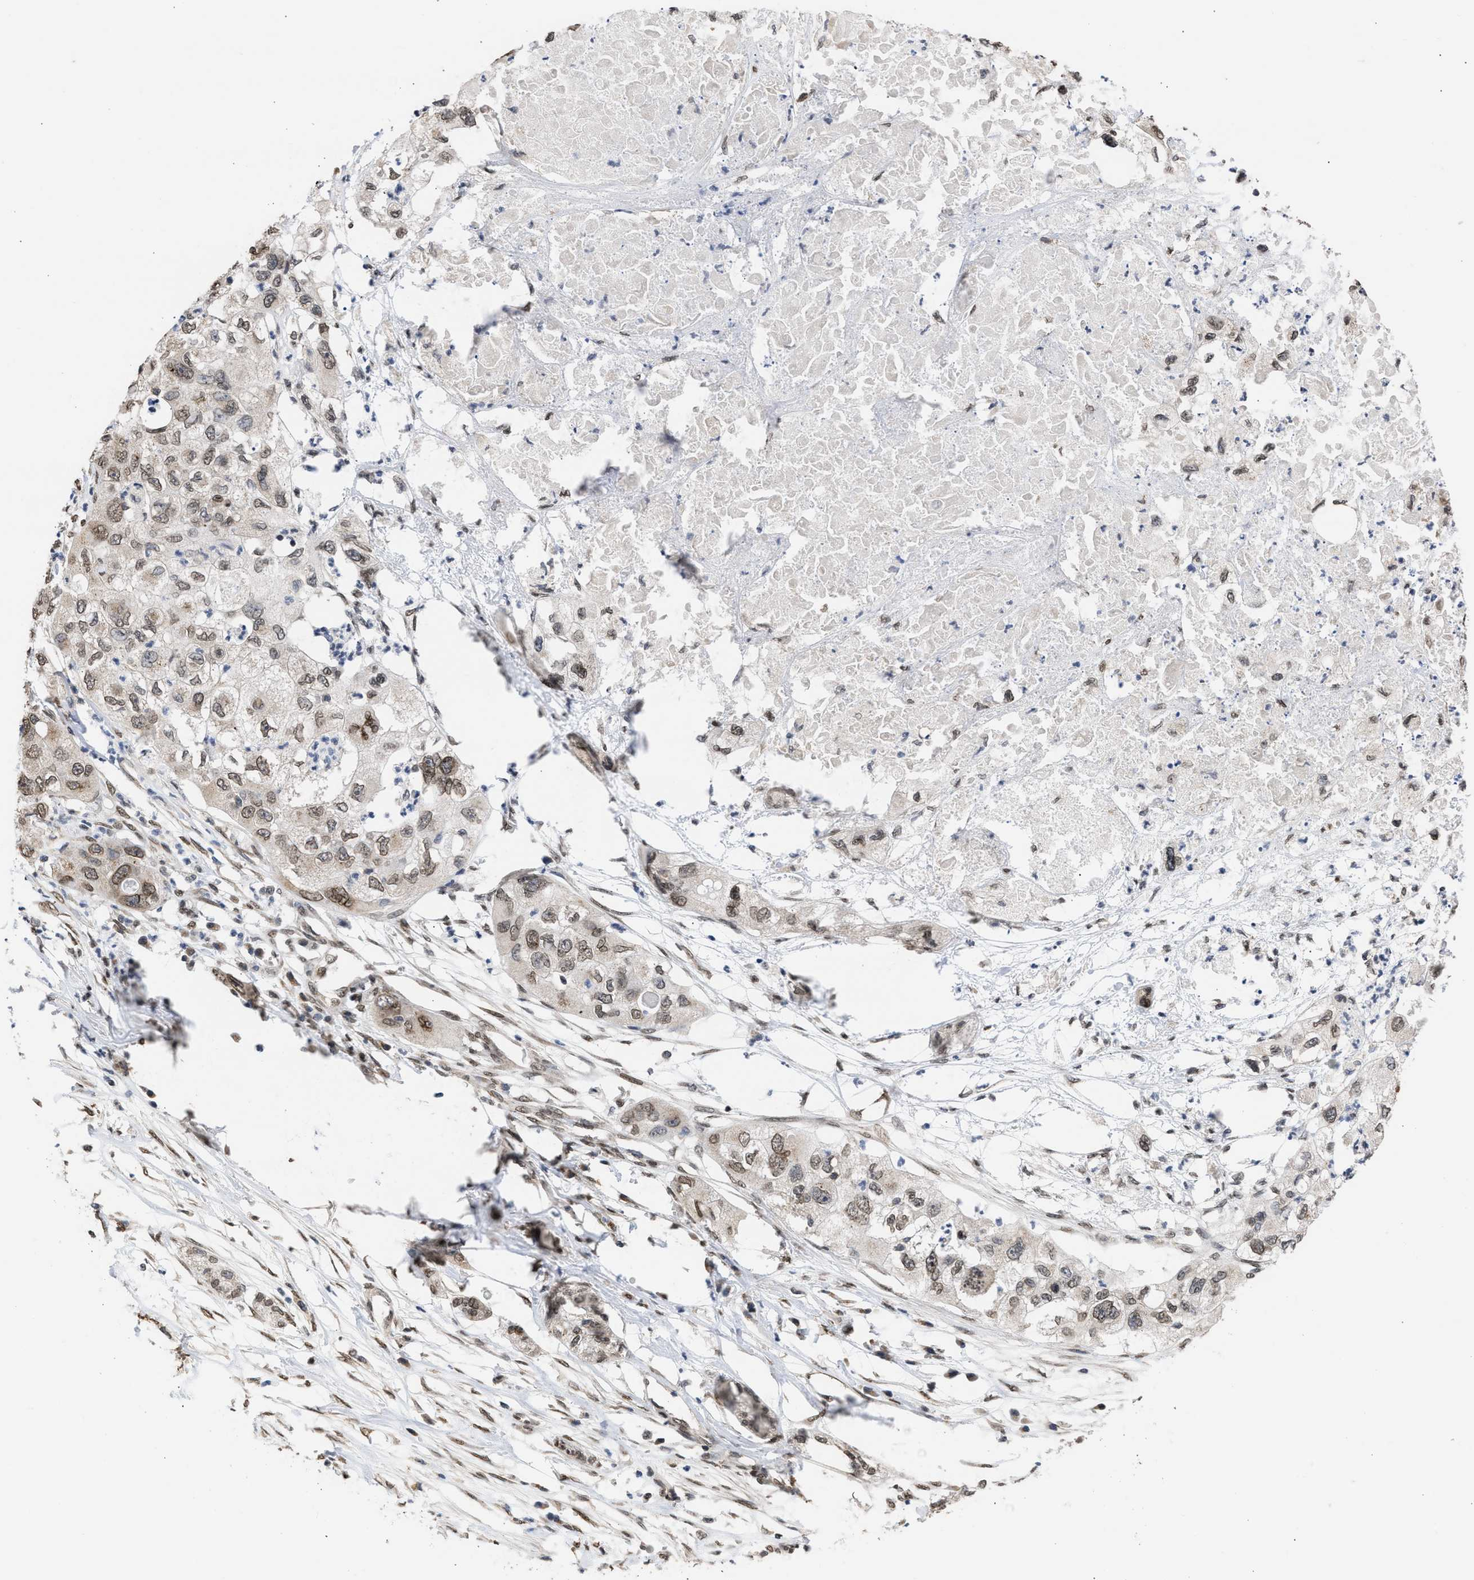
{"staining": {"intensity": "moderate", "quantity": "25%-75%", "location": "cytoplasmic/membranous,nuclear"}, "tissue": "pancreatic cancer", "cell_type": "Tumor cells", "image_type": "cancer", "snomed": [{"axis": "morphology", "description": "Adenocarcinoma, NOS"}, {"axis": "topography", "description": "Pancreas"}], "caption": "Immunohistochemical staining of pancreatic cancer (adenocarcinoma) displays moderate cytoplasmic/membranous and nuclear protein staining in about 25%-75% of tumor cells.", "gene": "NUP35", "patient": {"sex": "female", "age": 78}}